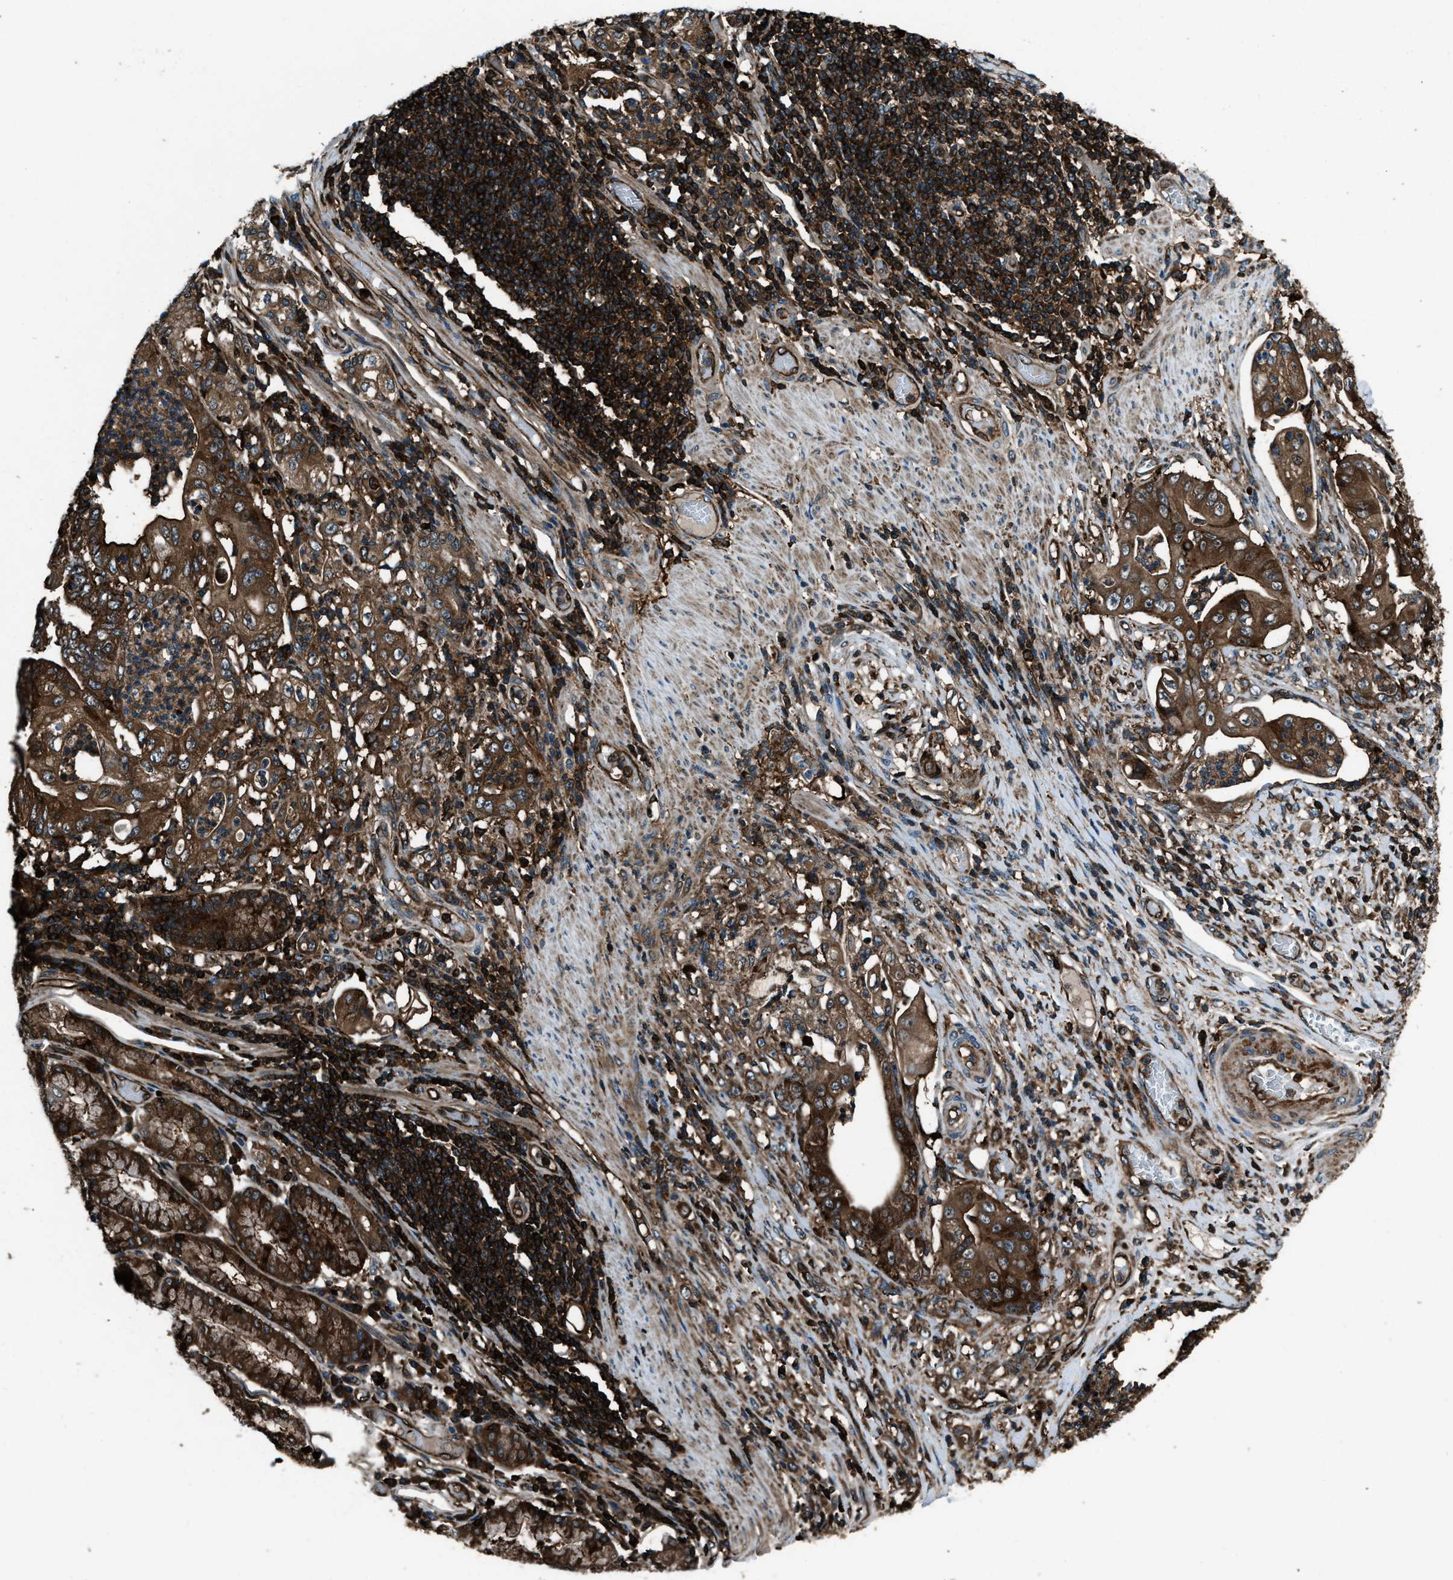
{"staining": {"intensity": "strong", "quantity": ">75%", "location": "cytoplasmic/membranous"}, "tissue": "stomach cancer", "cell_type": "Tumor cells", "image_type": "cancer", "snomed": [{"axis": "morphology", "description": "Adenocarcinoma, NOS"}, {"axis": "topography", "description": "Stomach"}], "caption": "A histopathology image of human stomach cancer stained for a protein shows strong cytoplasmic/membranous brown staining in tumor cells. (IHC, brightfield microscopy, high magnification).", "gene": "SNX30", "patient": {"sex": "female", "age": 73}}